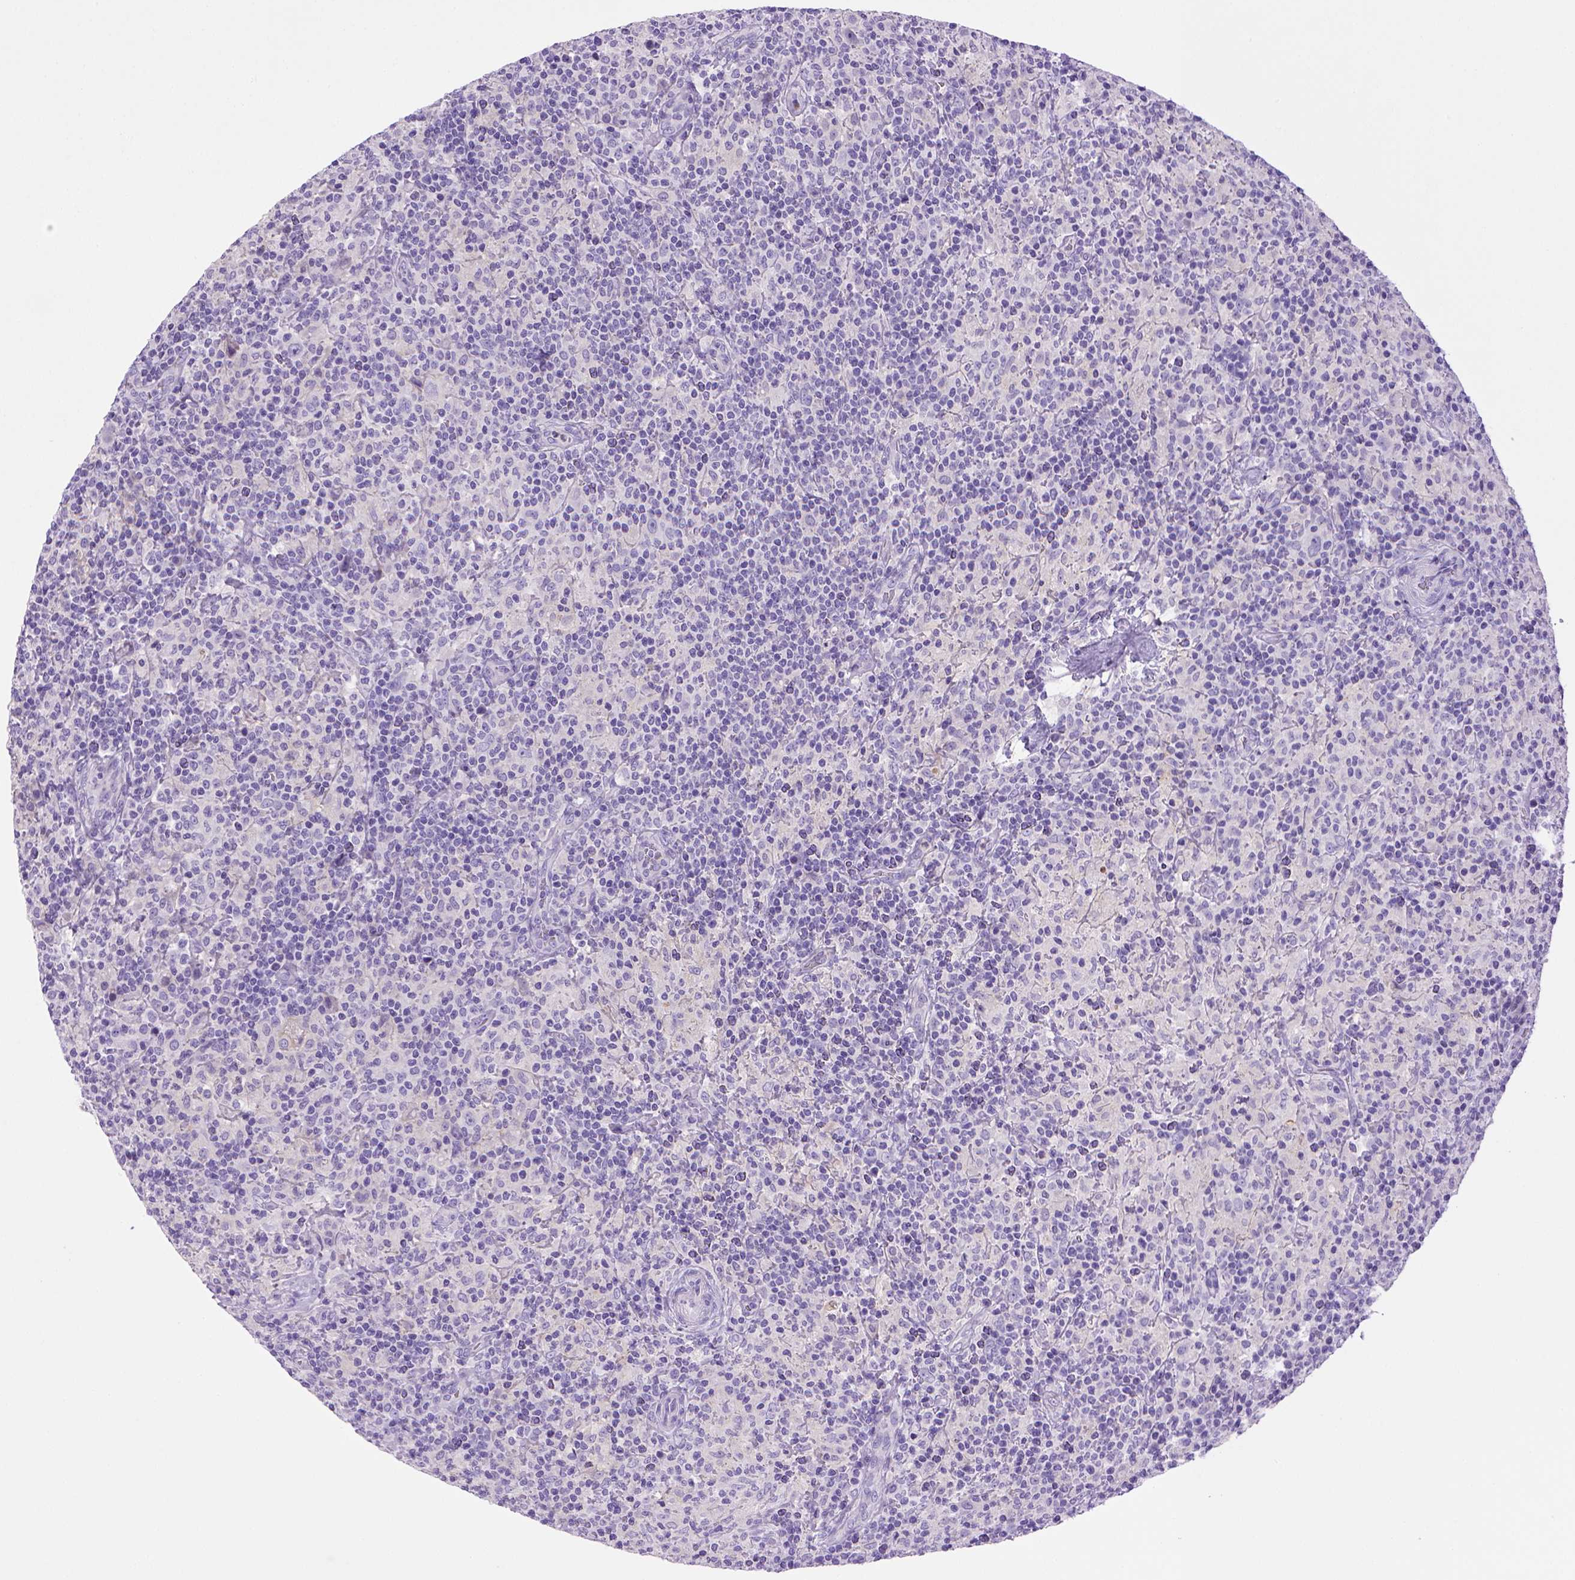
{"staining": {"intensity": "negative", "quantity": "none", "location": "none"}, "tissue": "lymphoma", "cell_type": "Tumor cells", "image_type": "cancer", "snomed": [{"axis": "morphology", "description": "Hodgkin's disease, NOS"}, {"axis": "topography", "description": "Lymph node"}], "caption": "DAB (3,3'-diaminobenzidine) immunohistochemical staining of lymphoma reveals no significant expression in tumor cells.", "gene": "BAAT", "patient": {"sex": "male", "age": 70}}